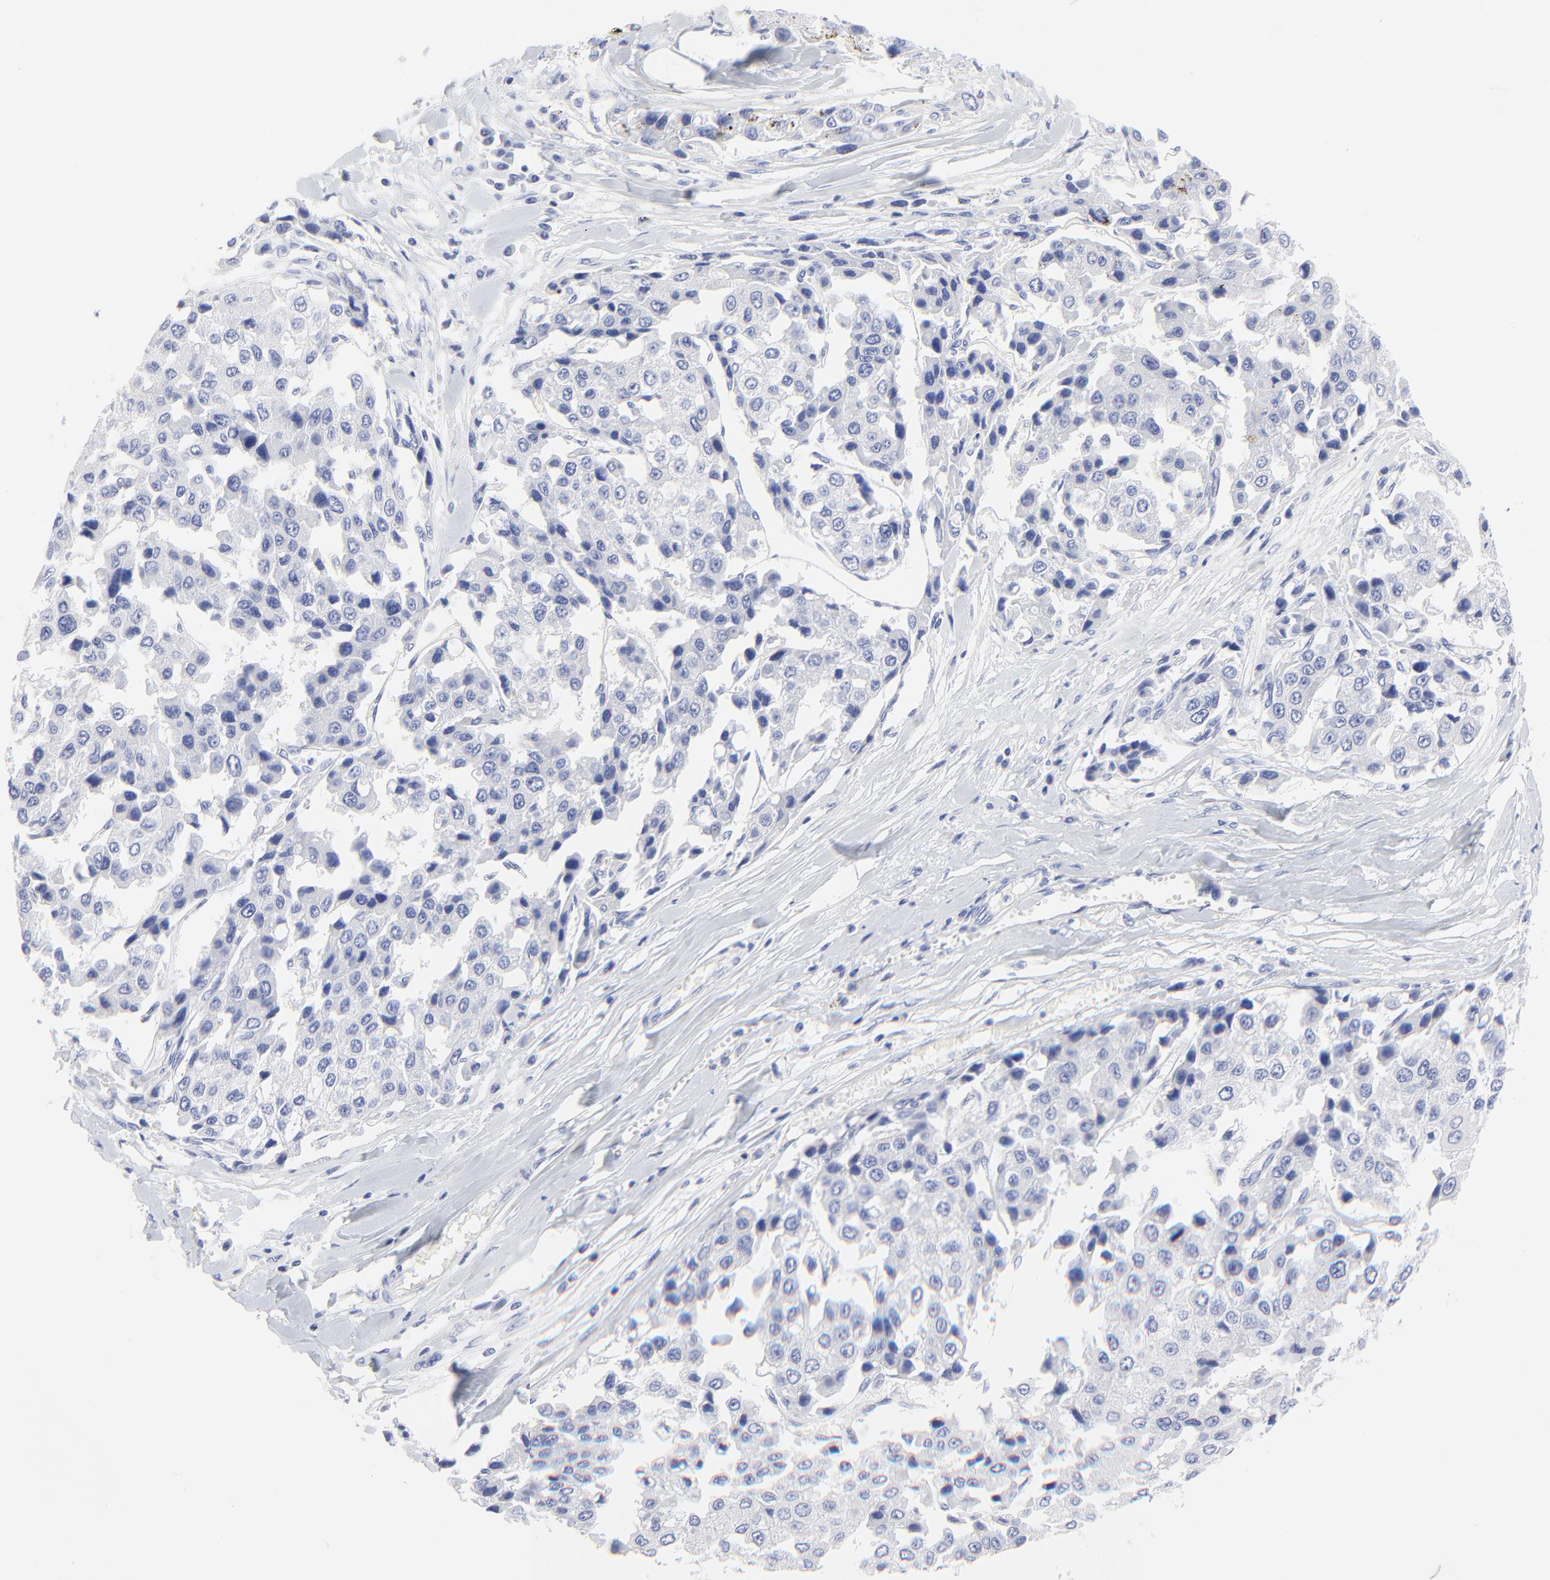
{"staining": {"intensity": "negative", "quantity": "none", "location": "none"}, "tissue": "liver cancer", "cell_type": "Tumor cells", "image_type": "cancer", "snomed": [{"axis": "morphology", "description": "Carcinoma, Hepatocellular, NOS"}, {"axis": "topography", "description": "Liver"}], "caption": "DAB (3,3'-diaminobenzidine) immunohistochemical staining of human liver cancer (hepatocellular carcinoma) exhibits no significant expression in tumor cells.", "gene": "PSD3", "patient": {"sex": "female", "age": 66}}